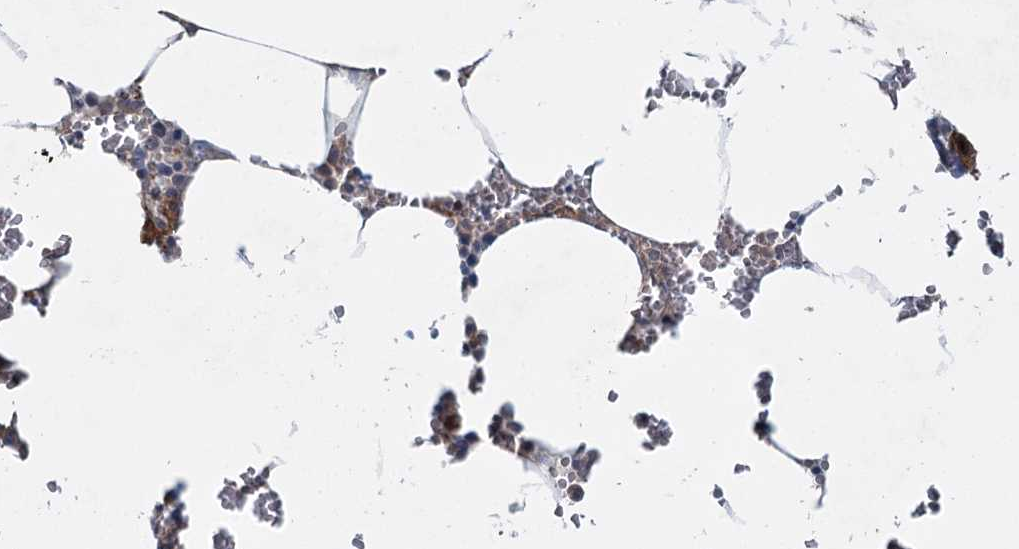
{"staining": {"intensity": "strong", "quantity": "<25%", "location": "cytoplasmic/membranous"}, "tissue": "bone marrow", "cell_type": "Hematopoietic cells", "image_type": "normal", "snomed": [{"axis": "morphology", "description": "Normal tissue, NOS"}, {"axis": "topography", "description": "Bone marrow"}], "caption": "Immunohistochemical staining of unremarkable human bone marrow shows <25% levels of strong cytoplasmic/membranous protein expression in about <25% of hematopoietic cells. (Stains: DAB in brown, nuclei in blue, Microscopy: brightfield microscopy at high magnification).", "gene": "WDR44", "patient": {"sex": "male", "age": 70}}